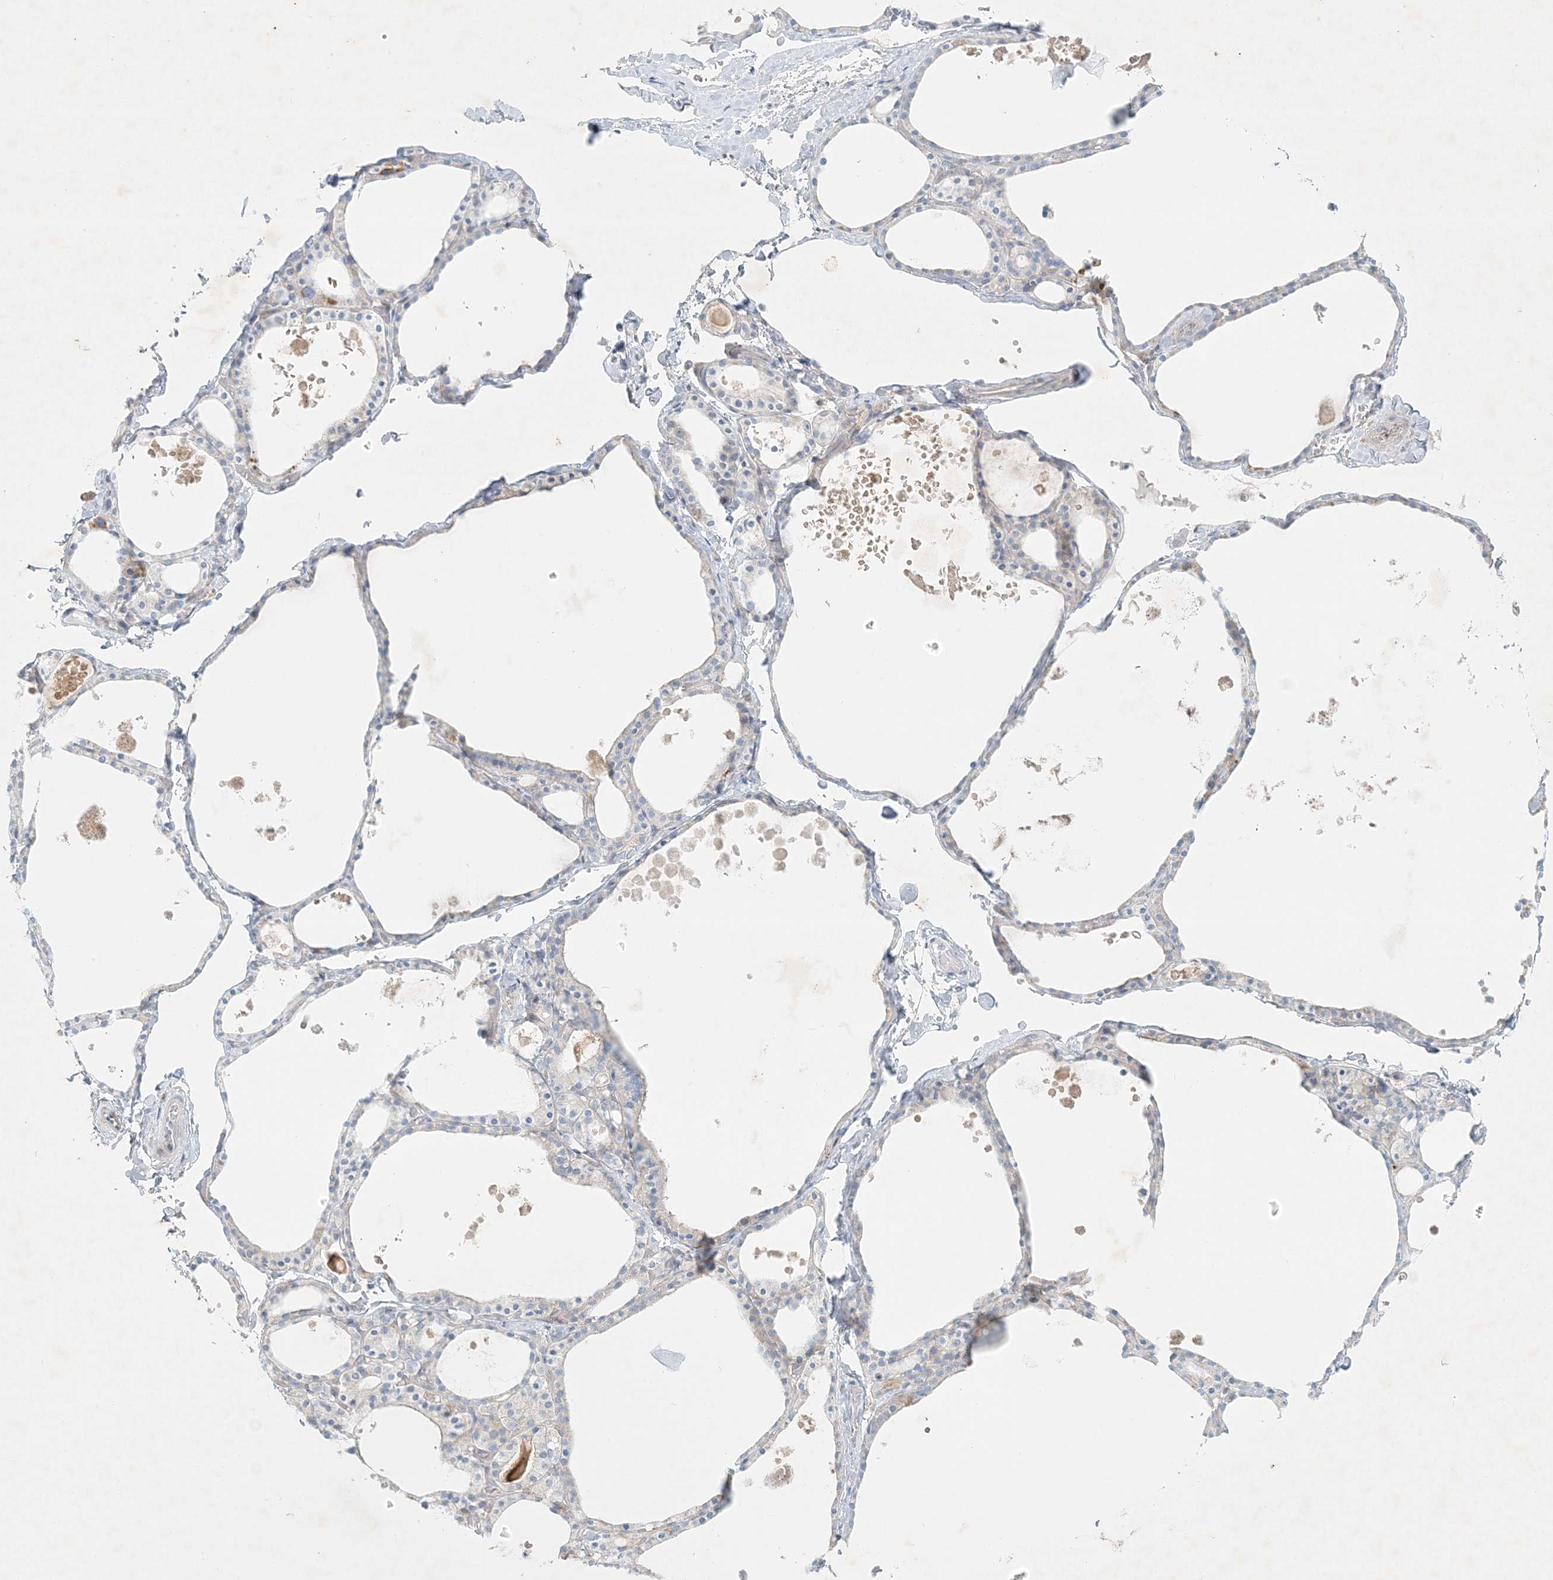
{"staining": {"intensity": "weak", "quantity": "<25%", "location": "cytoplasmic/membranous"}, "tissue": "thyroid gland", "cell_type": "Glandular cells", "image_type": "normal", "snomed": [{"axis": "morphology", "description": "Normal tissue, NOS"}, {"axis": "topography", "description": "Thyroid gland"}], "caption": "Image shows no protein staining in glandular cells of normal thyroid gland.", "gene": "STK11IP", "patient": {"sex": "male", "age": 56}}